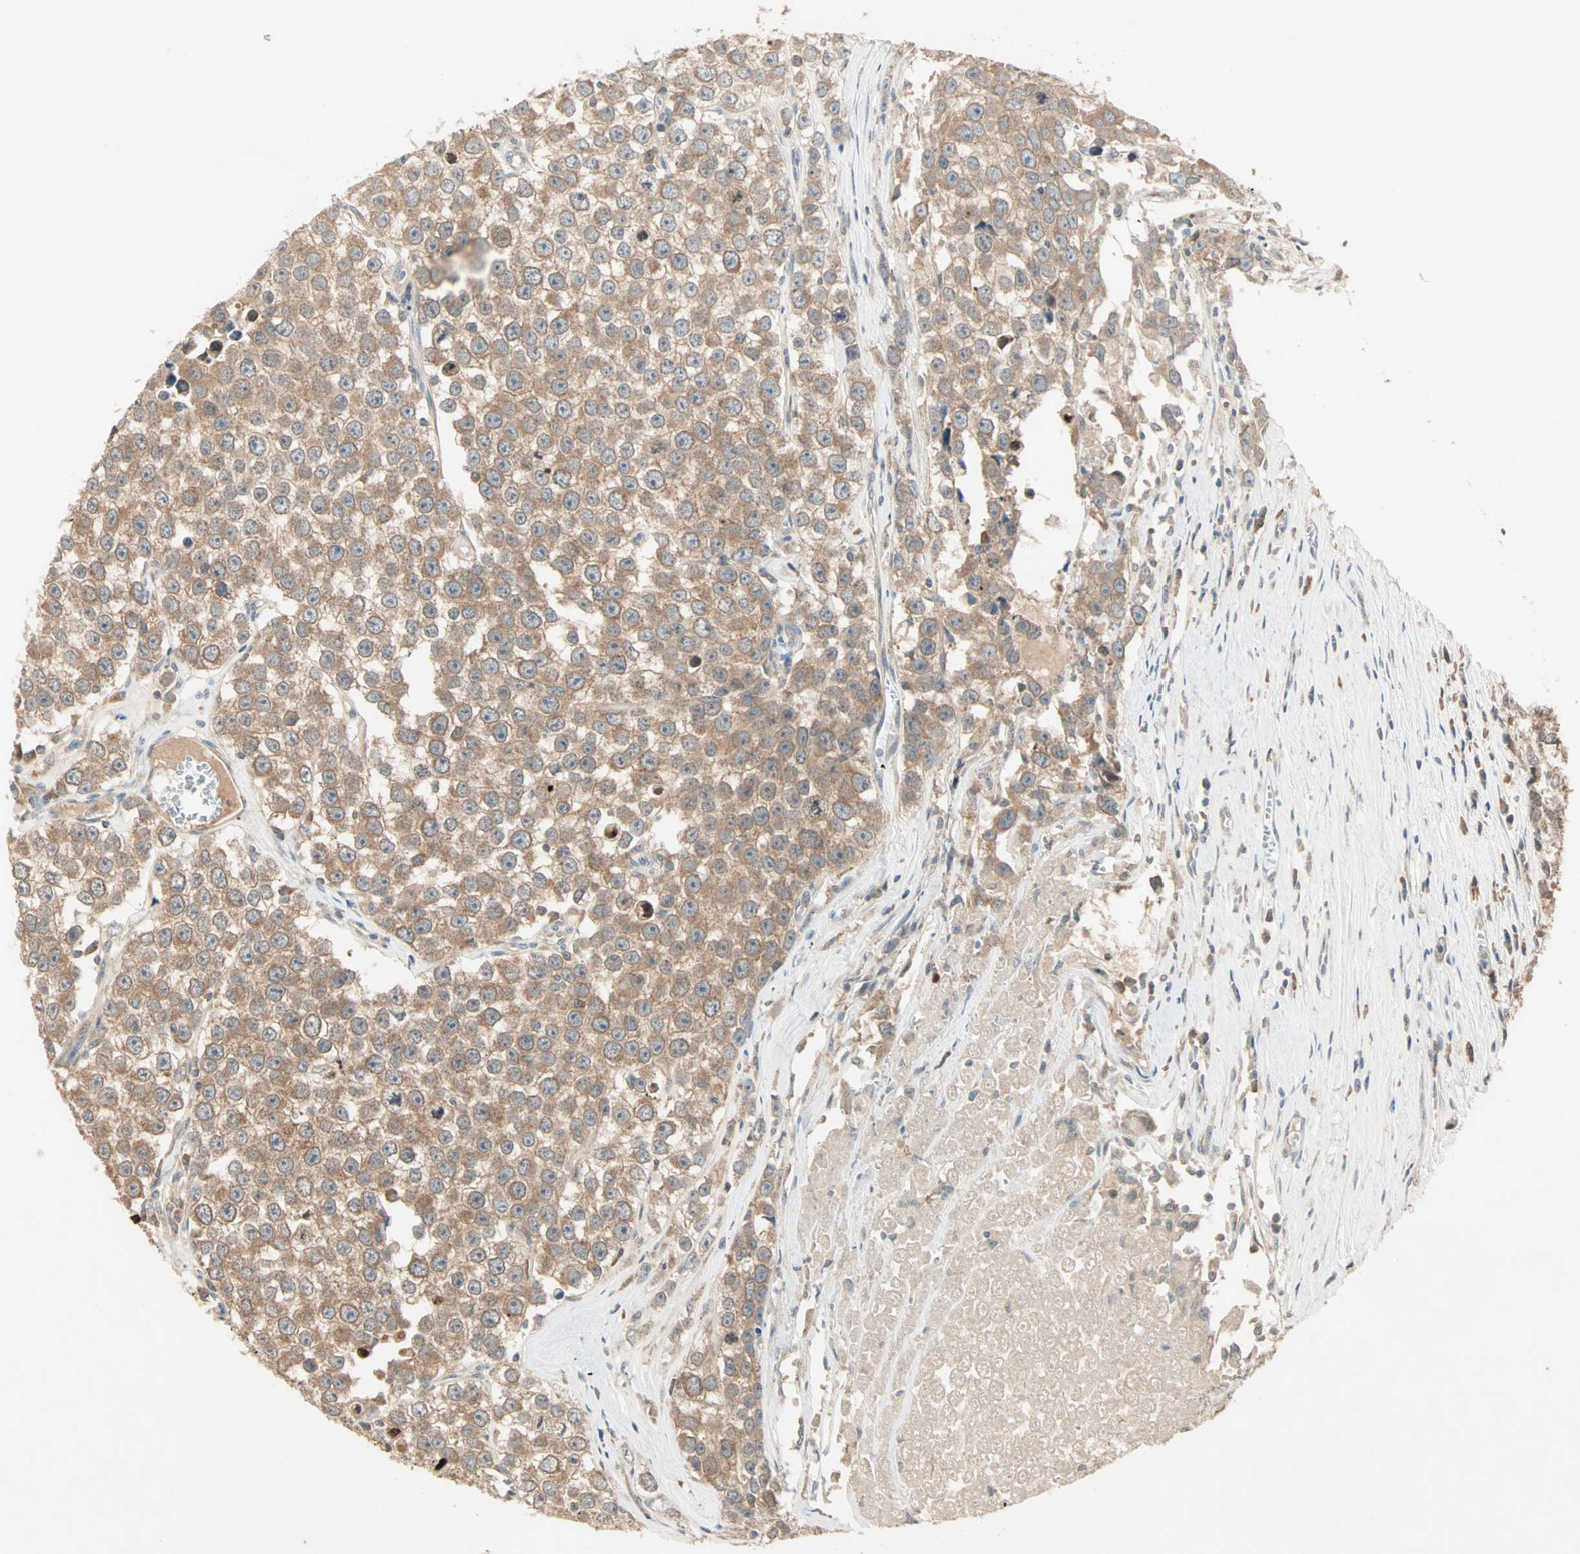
{"staining": {"intensity": "moderate", "quantity": ">75%", "location": "cytoplasmic/membranous"}, "tissue": "testis cancer", "cell_type": "Tumor cells", "image_type": "cancer", "snomed": [{"axis": "morphology", "description": "Seminoma, NOS"}, {"axis": "morphology", "description": "Carcinoma, Embryonal, NOS"}, {"axis": "topography", "description": "Testis"}], "caption": "Testis cancer was stained to show a protein in brown. There is medium levels of moderate cytoplasmic/membranous positivity in approximately >75% of tumor cells. (brown staining indicates protein expression, while blue staining denotes nuclei).", "gene": "TTF2", "patient": {"sex": "male", "age": 52}}